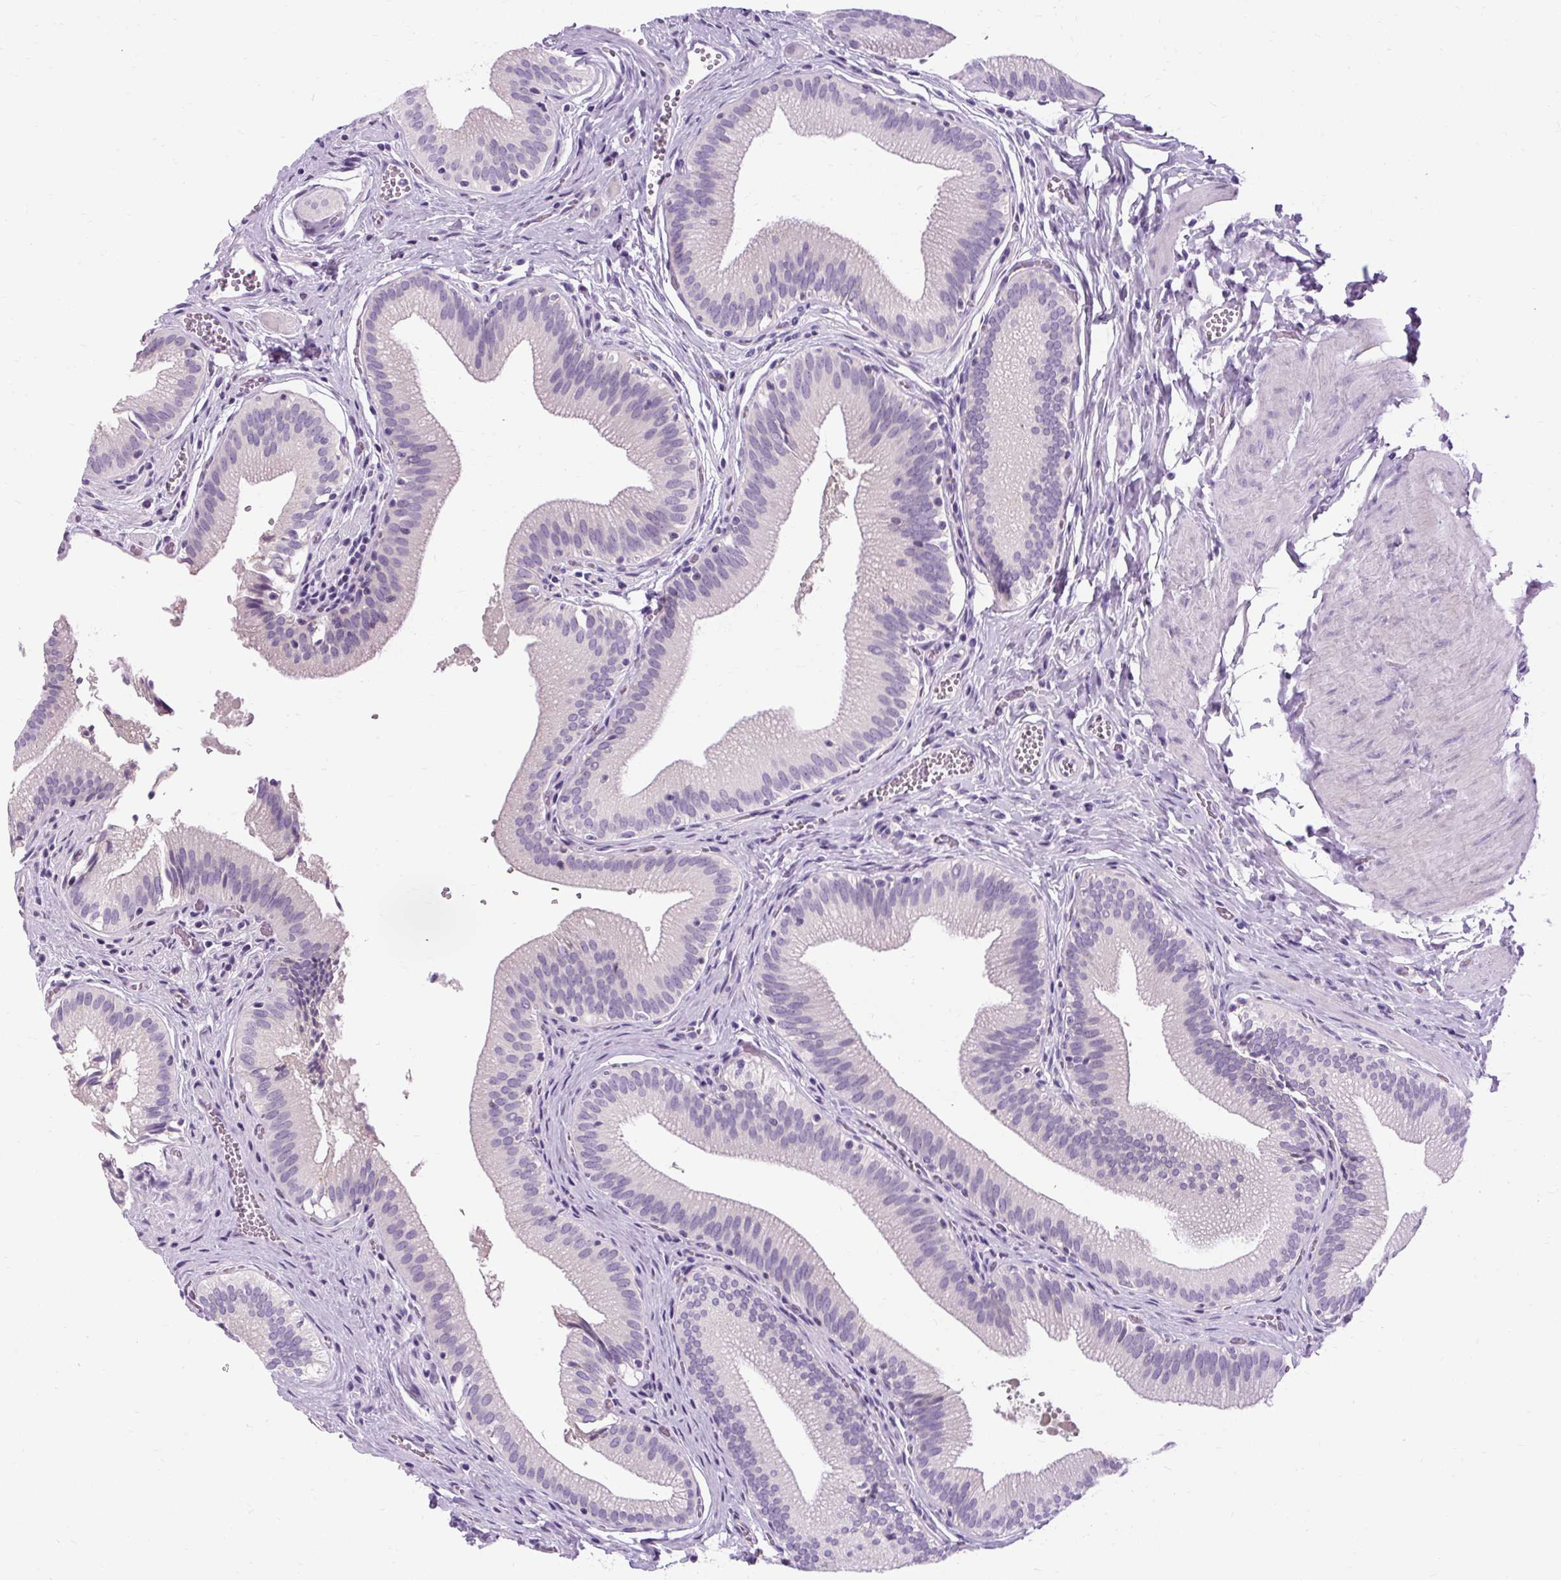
{"staining": {"intensity": "negative", "quantity": "none", "location": "none"}, "tissue": "gallbladder", "cell_type": "Glandular cells", "image_type": "normal", "snomed": [{"axis": "morphology", "description": "Normal tissue, NOS"}, {"axis": "topography", "description": "Gallbladder"}, {"axis": "topography", "description": "Peripheral nerve tissue"}], "caption": "The image shows no staining of glandular cells in unremarkable gallbladder.", "gene": "B3GNT4", "patient": {"sex": "male", "age": 17}}